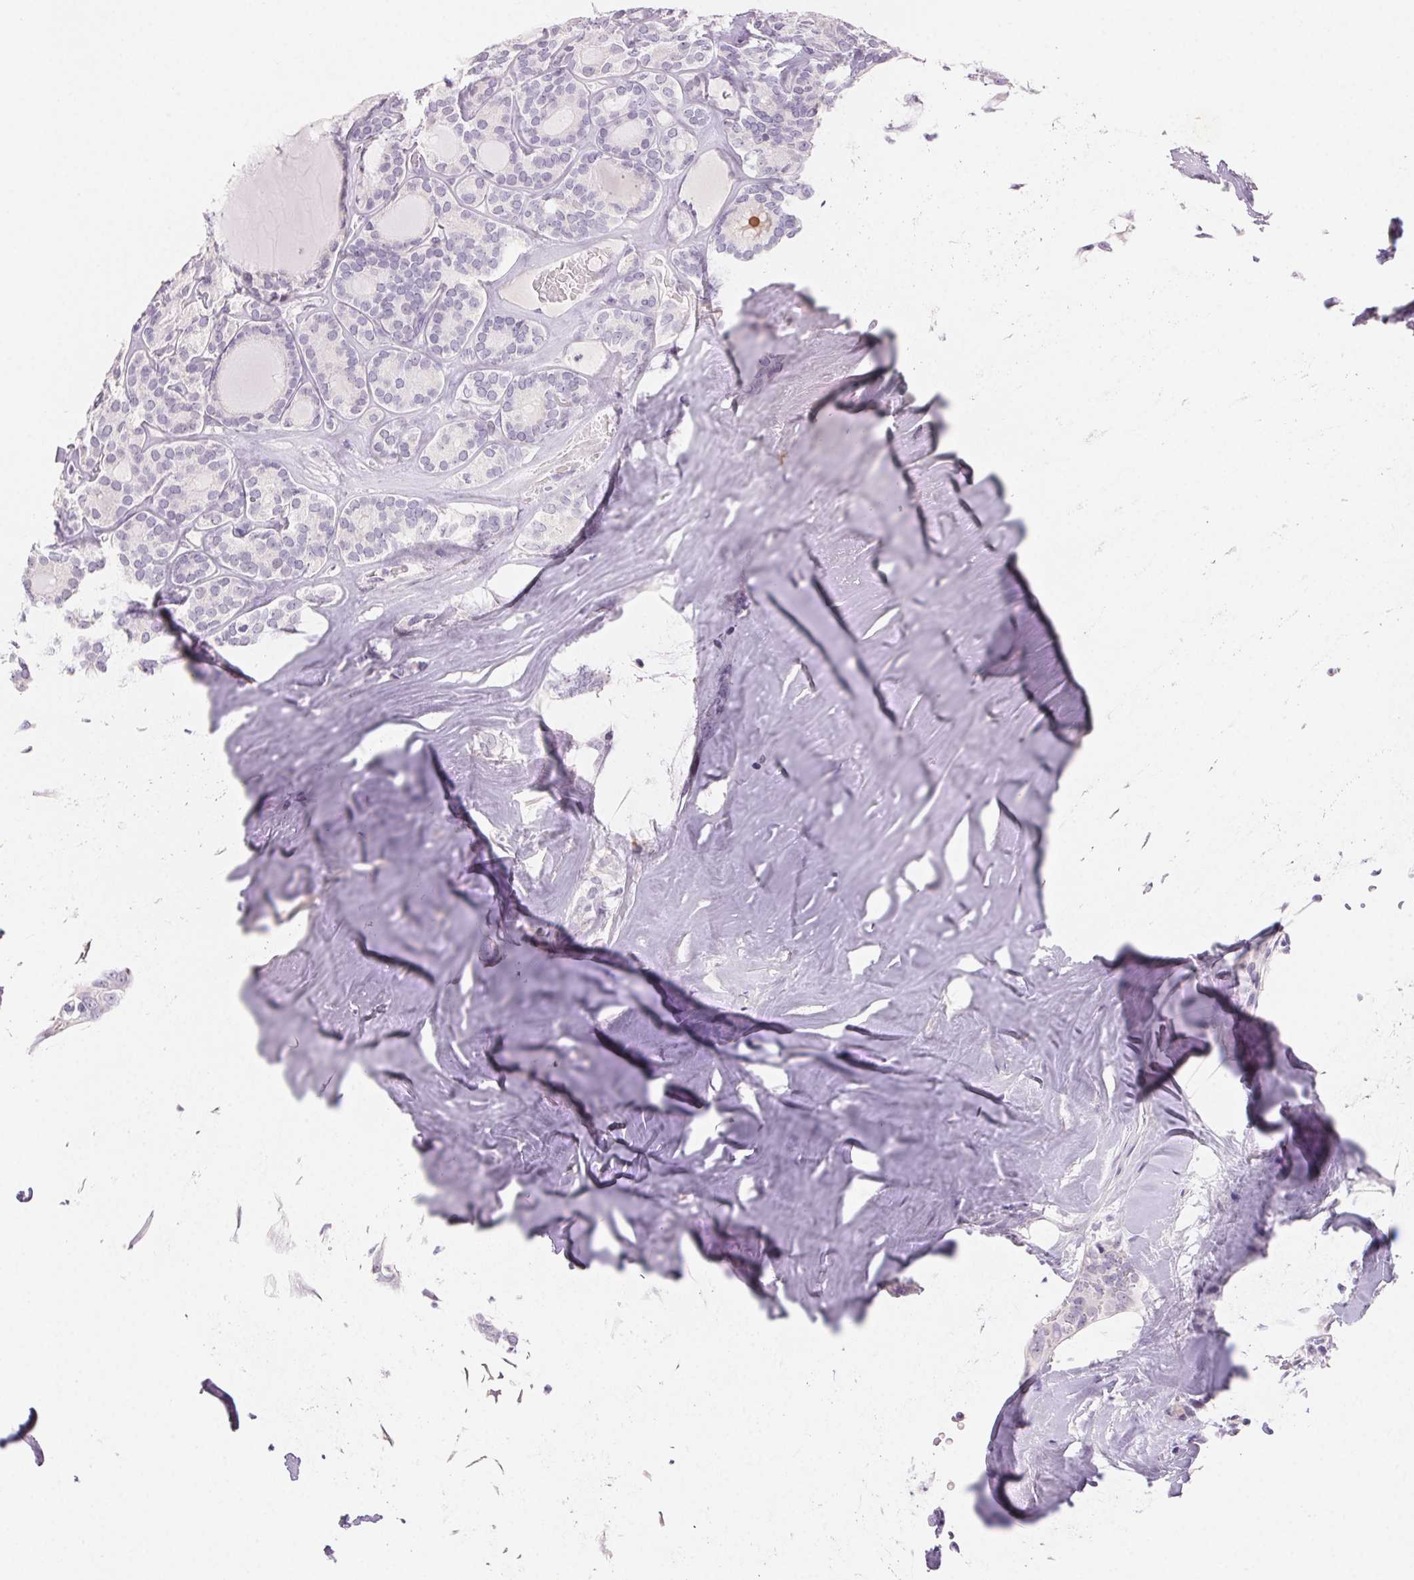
{"staining": {"intensity": "negative", "quantity": "none", "location": "none"}, "tissue": "thyroid cancer", "cell_type": "Tumor cells", "image_type": "cancer", "snomed": [{"axis": "morphology", "description": "Follicular adenoma carcinoma, NOS"}, {"axis": "topography", "description": "Thyroid gland"}], "caption": "This is an IHC histopathology image of human thyroid cancer. There is no staining in tumor cells.", "gene": "BPIFB2", "patient": {"sex": "male", "age": 74}}